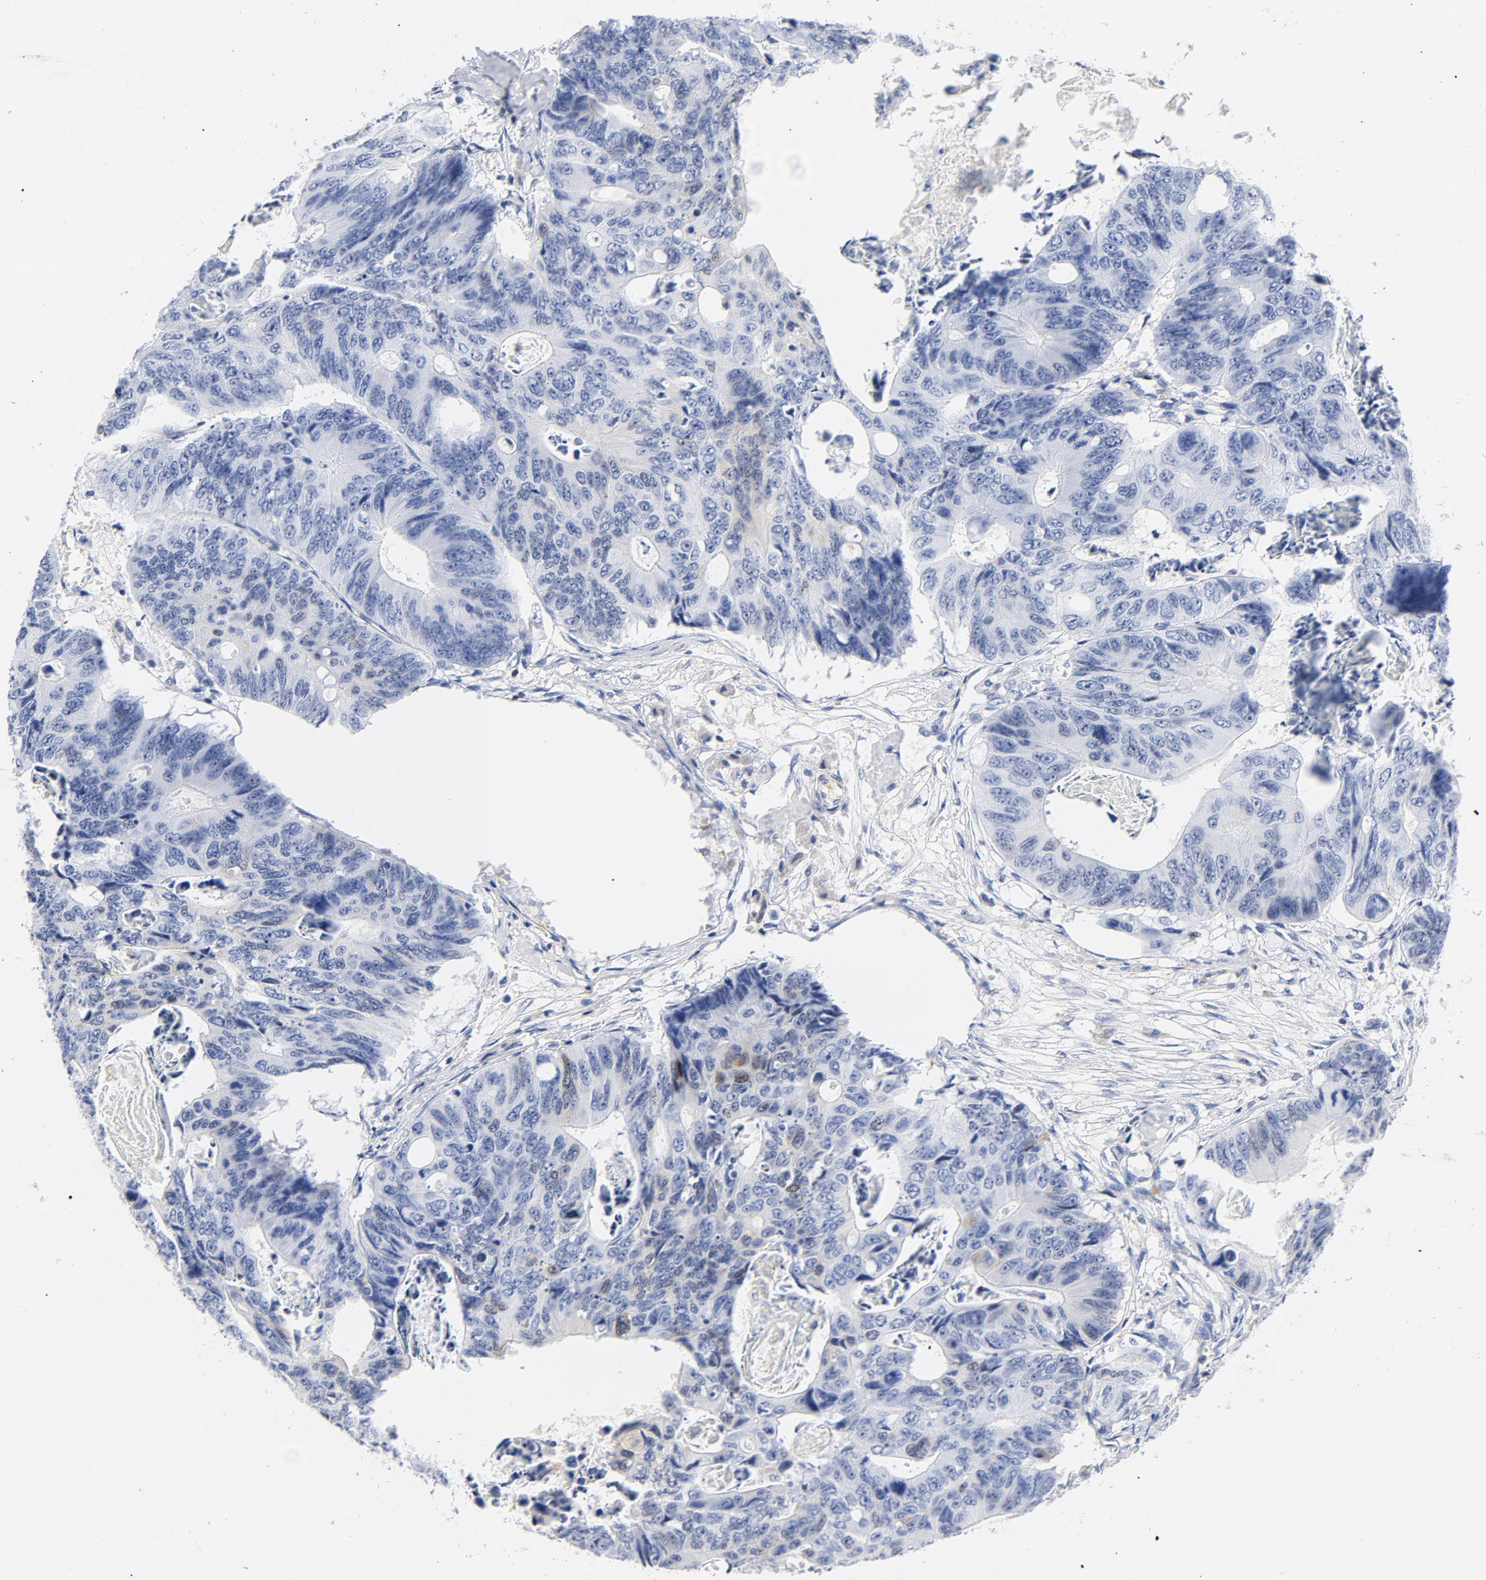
{"staining": {"intensity": "moderate", "quantity": "<25%", "location": "cytoplasmic/membranous,nuclear"}, "tissue": "colorectal cancer", "cell_type": "Tumor cells", "image_type": "cancer", "snomed": [{"axis": "morphology", "description": "Adenocarcinoma, NOS"}, {"axis": "topography", "description": "Colon"}], "caption": "Immunohistochemistry (IHC) (DAB (3,3'-diaminobenzidine)) staining of colorectal cancer (adenocarcinoma) demonstrates moderate cytoplasmic/membranous and nuclear protein positivity in about <25% of tumor cells. The protein is shown in brown color, while the nuclei are stained blue.", "gene": "CDKN1B", "patient": {"sex": "female", "age": 55}}